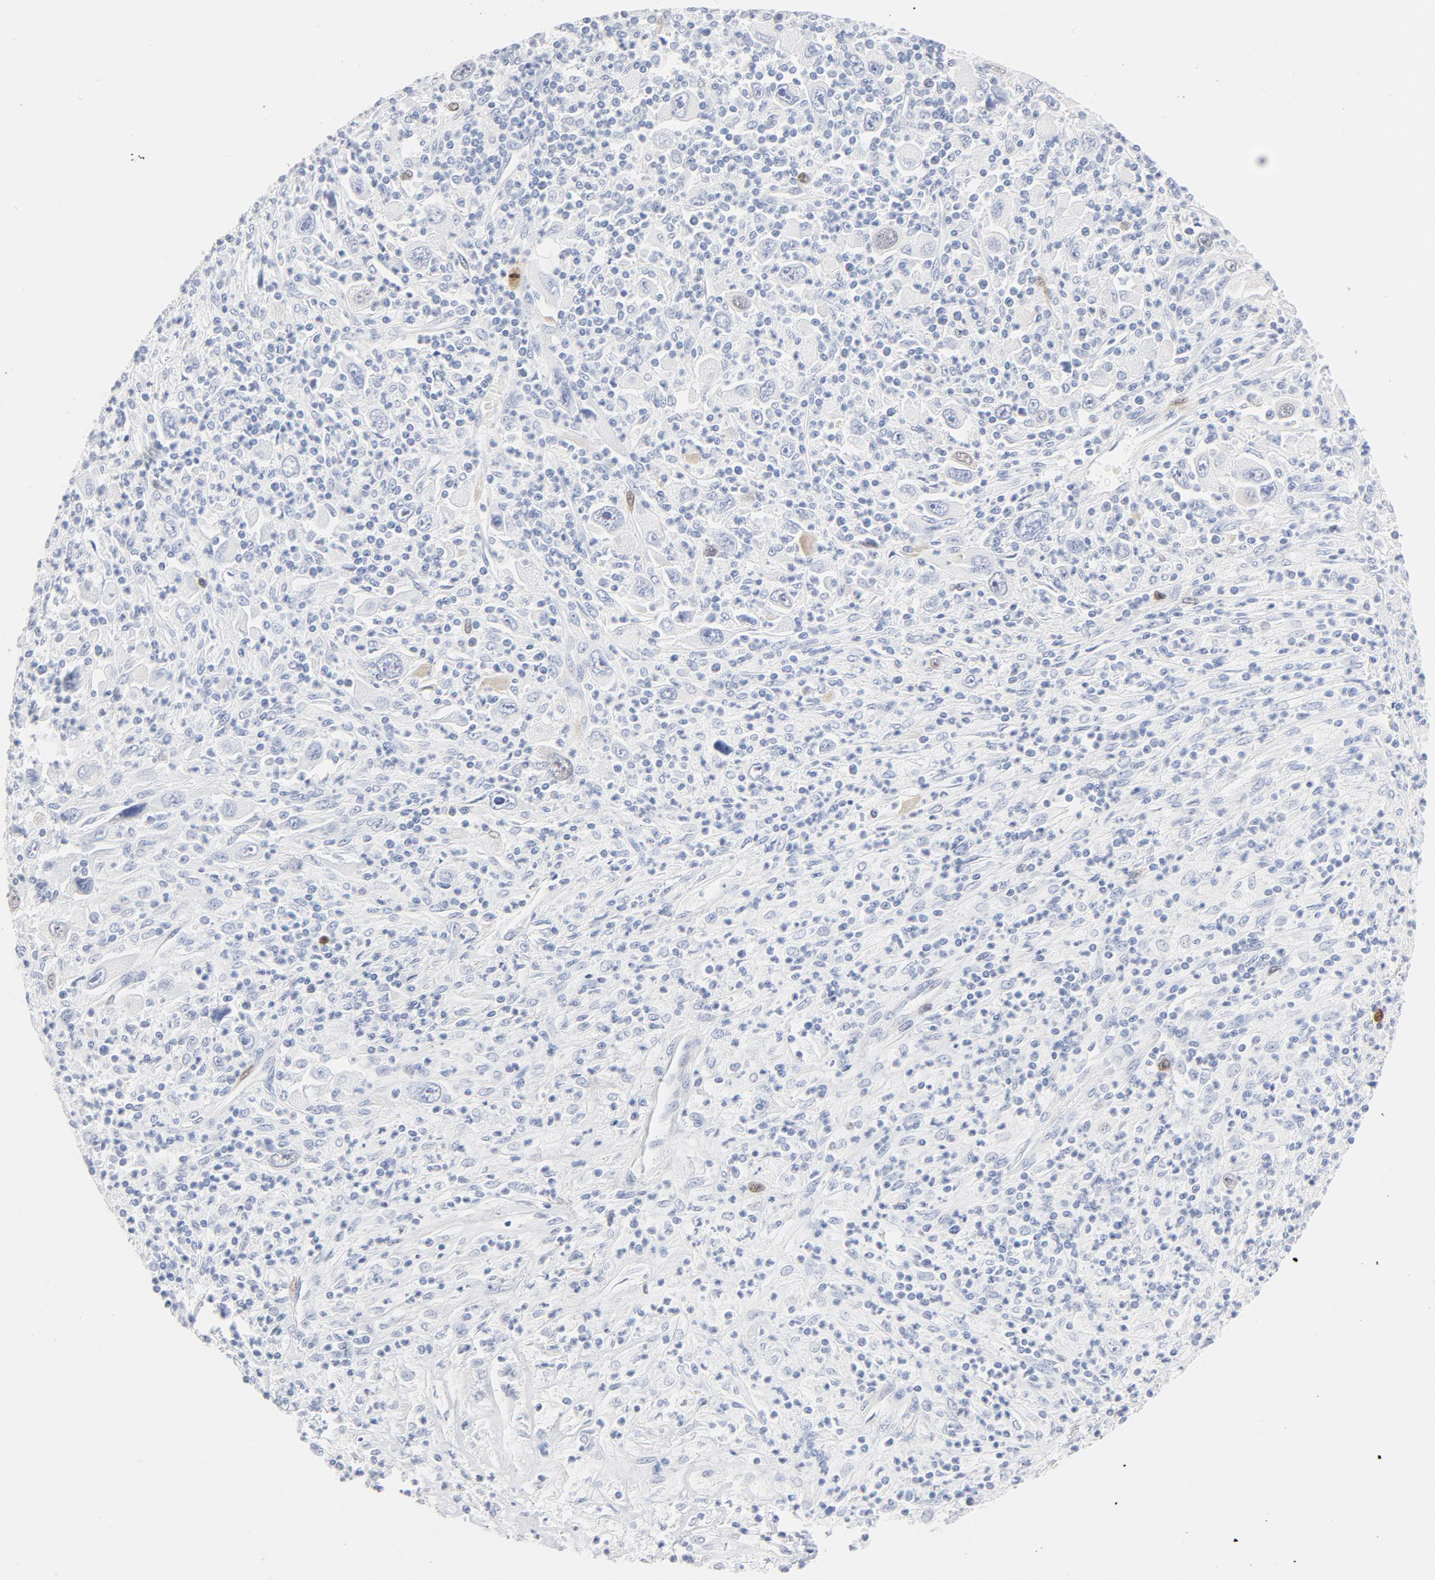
{"staining": {"intensity": "strong", "quantity": "25%-75%", "location": "nuclear"}, "tissue": "melanoma", "cell_type": "Tumor cells", "image_type": "cancer", "snomed": [{"axis": "morphology", "description": "Malignant melanoma, Metastatic site"}, {"axis": "topography", "description": "Skin"}], "caption": "High-power microscopy captured an immunohistochemistry (IHC) histopathology image of malignant melanoma (metastatic site), revealing strong nuclear staining in approximately 25%-75% of tumor cells.", "gene": "CDC20", "patient": {"sex": "female", "age": 56}}